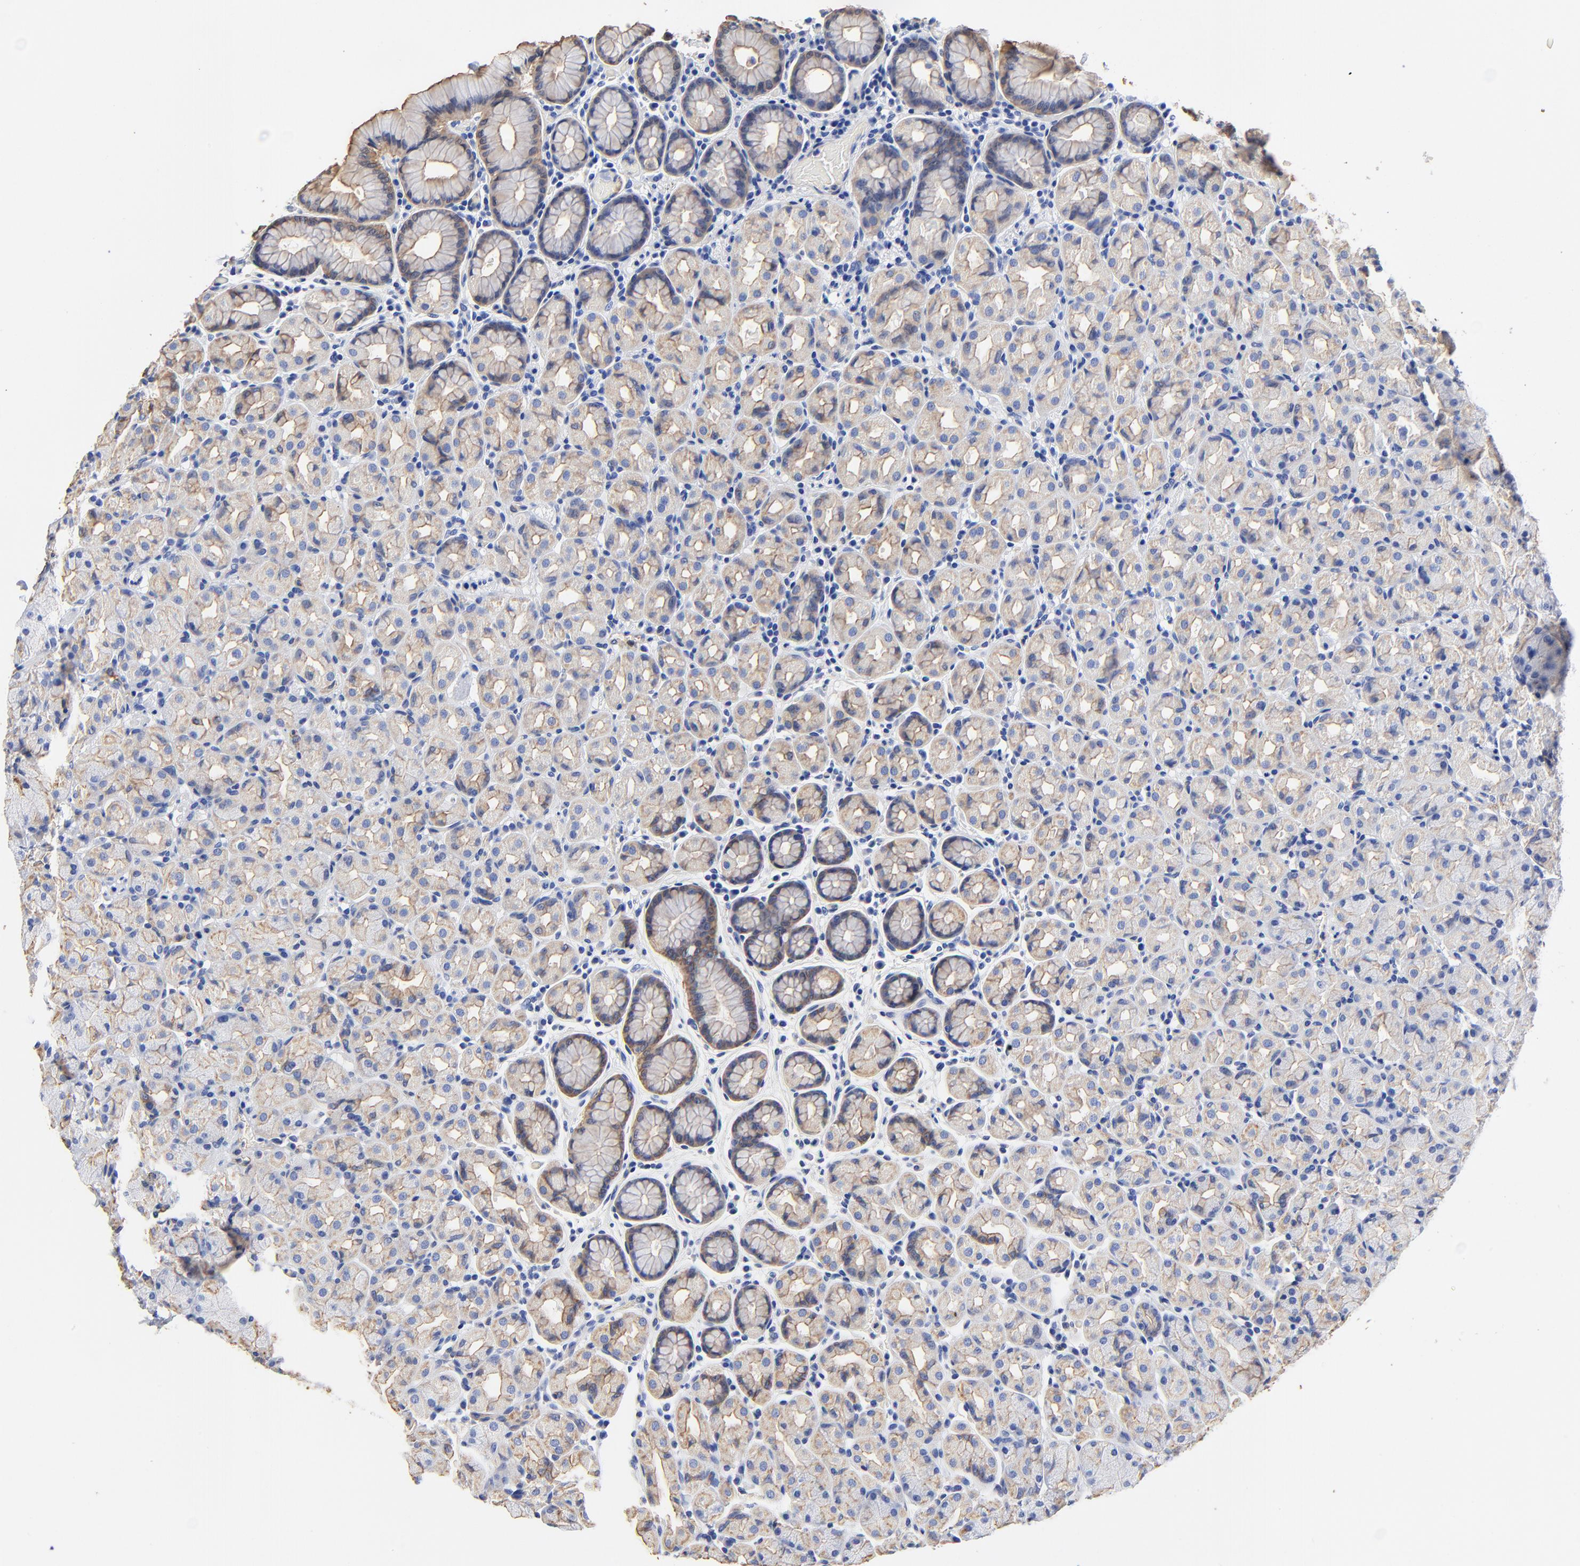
{"staining": {"intensity": "moderate", "quantity": "<25%", "location": "cytoplasmic/membranous"}, "tissue": "stomach", "cell_type": "Glandular cells", "image_type": "normal", "snomed": [{"axis": "morphology", "description": "Normal tissue, NOS"}, {"axis": "topography", "description": "Stomach, lower"}], "caption": "IHC histopathology image of normal stomach: stomach stained using IHC shows low levels of moderate protein expression localized specifically in the cytoplasmic/membranous of glandular cells, appearing as a cytoplasmic/membranous brown color.", "gene": "TAGLN2", "patient": {"sex": "male", "age": 56}}